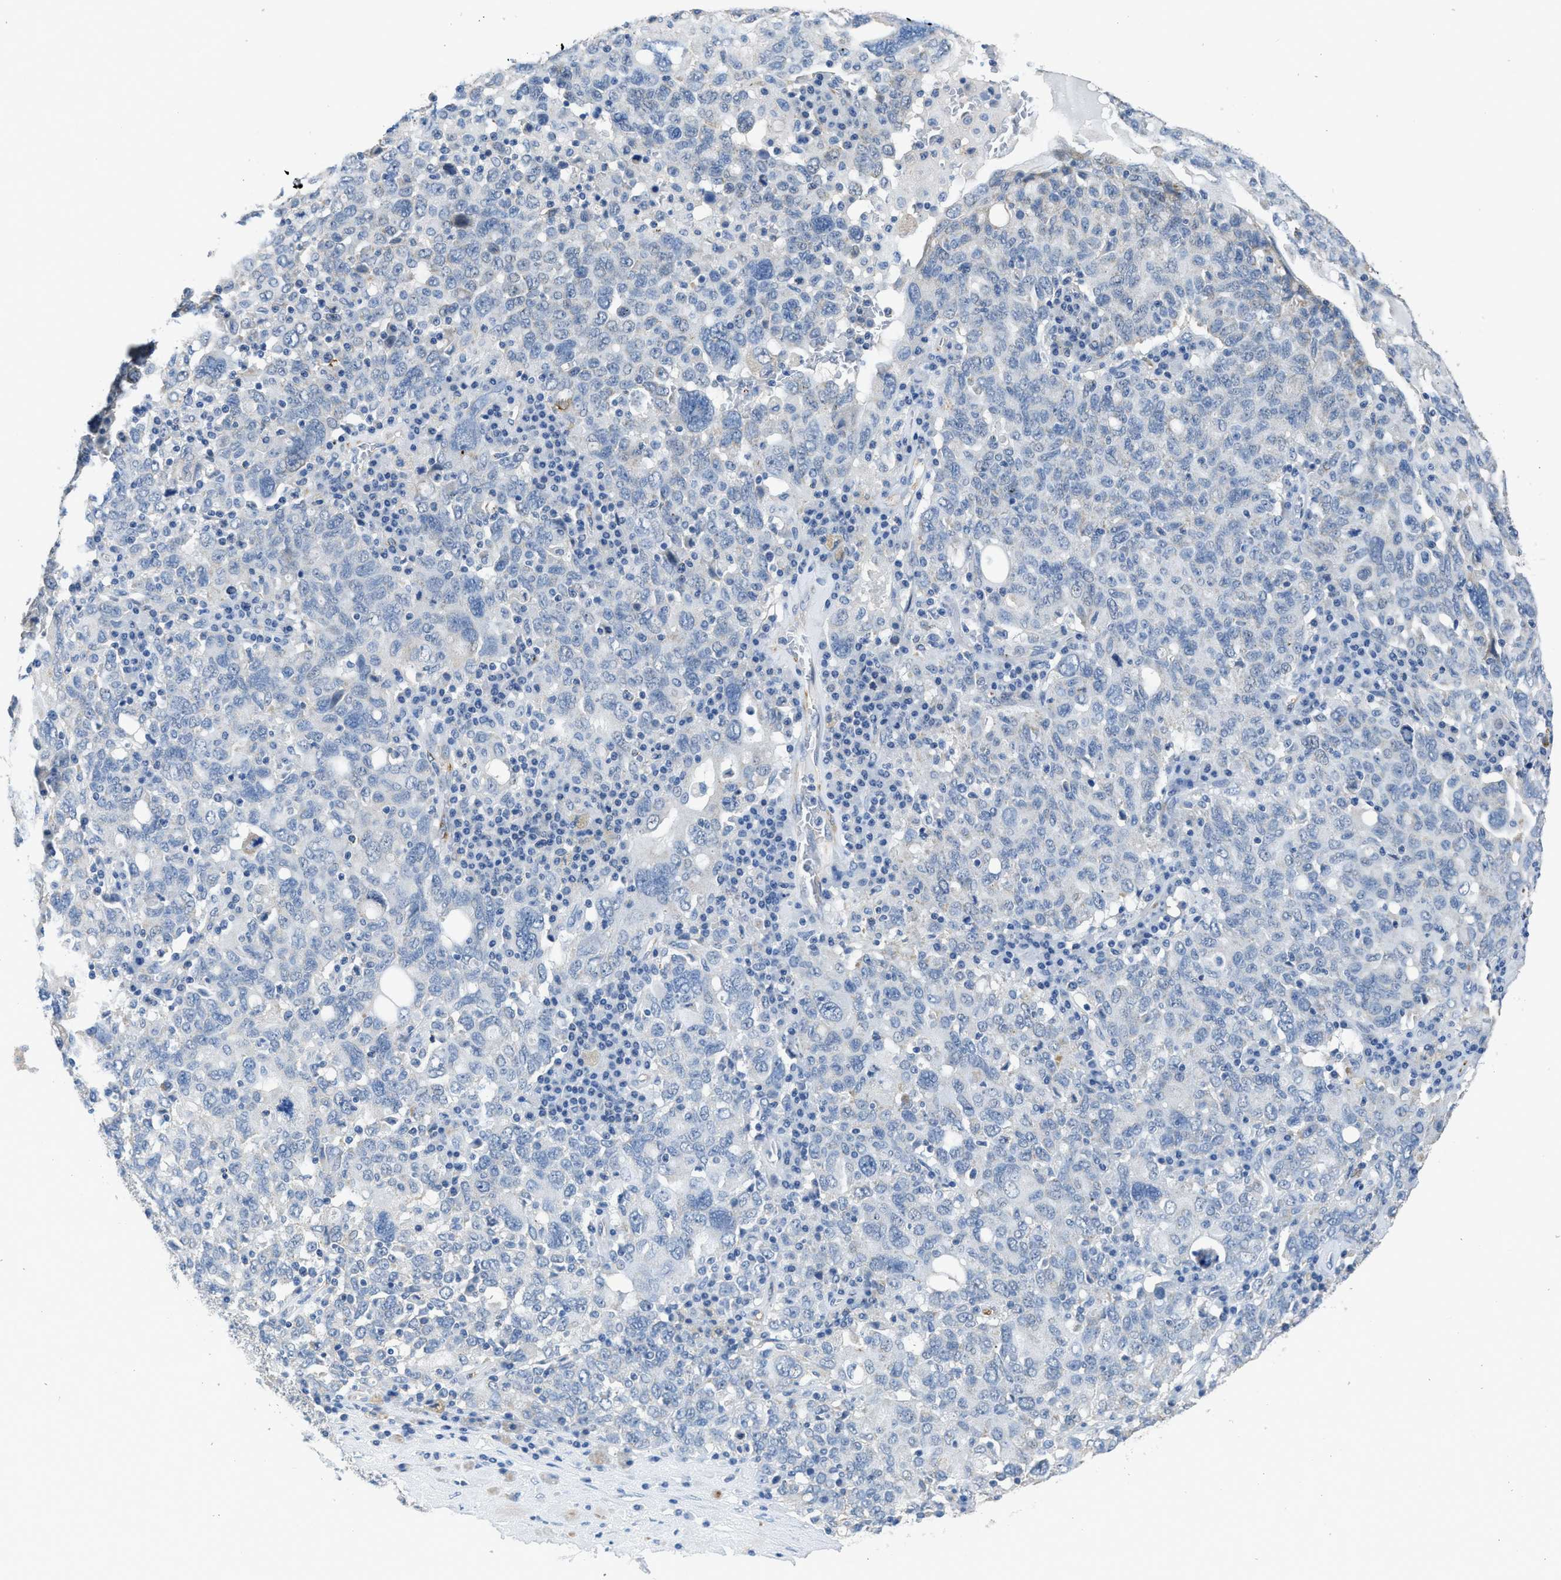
{"staining": {"intensity": "negative", "quantity": "none", "location": "none"}, "tissue": "ovarian cancer", "cell_type": "Tumor cells", "image_type": "cancer", "snomed": [{"axis": "morphology", "description": "Carcinoma, endometroid"}, {"axis": "topography", "description": "Ovary"}], "caption": "IHC of human ovarian cancer (endometroid carcinoma) displays no positivity in tumor cells. The staining was performed using DAB to visualize the protein expression in brown, while the nuclei were stained in blue with hematoxylin (Magnification: 20x).", "gene": "ZSWIM5", "patient": {"sex": "female", "age": 62}}